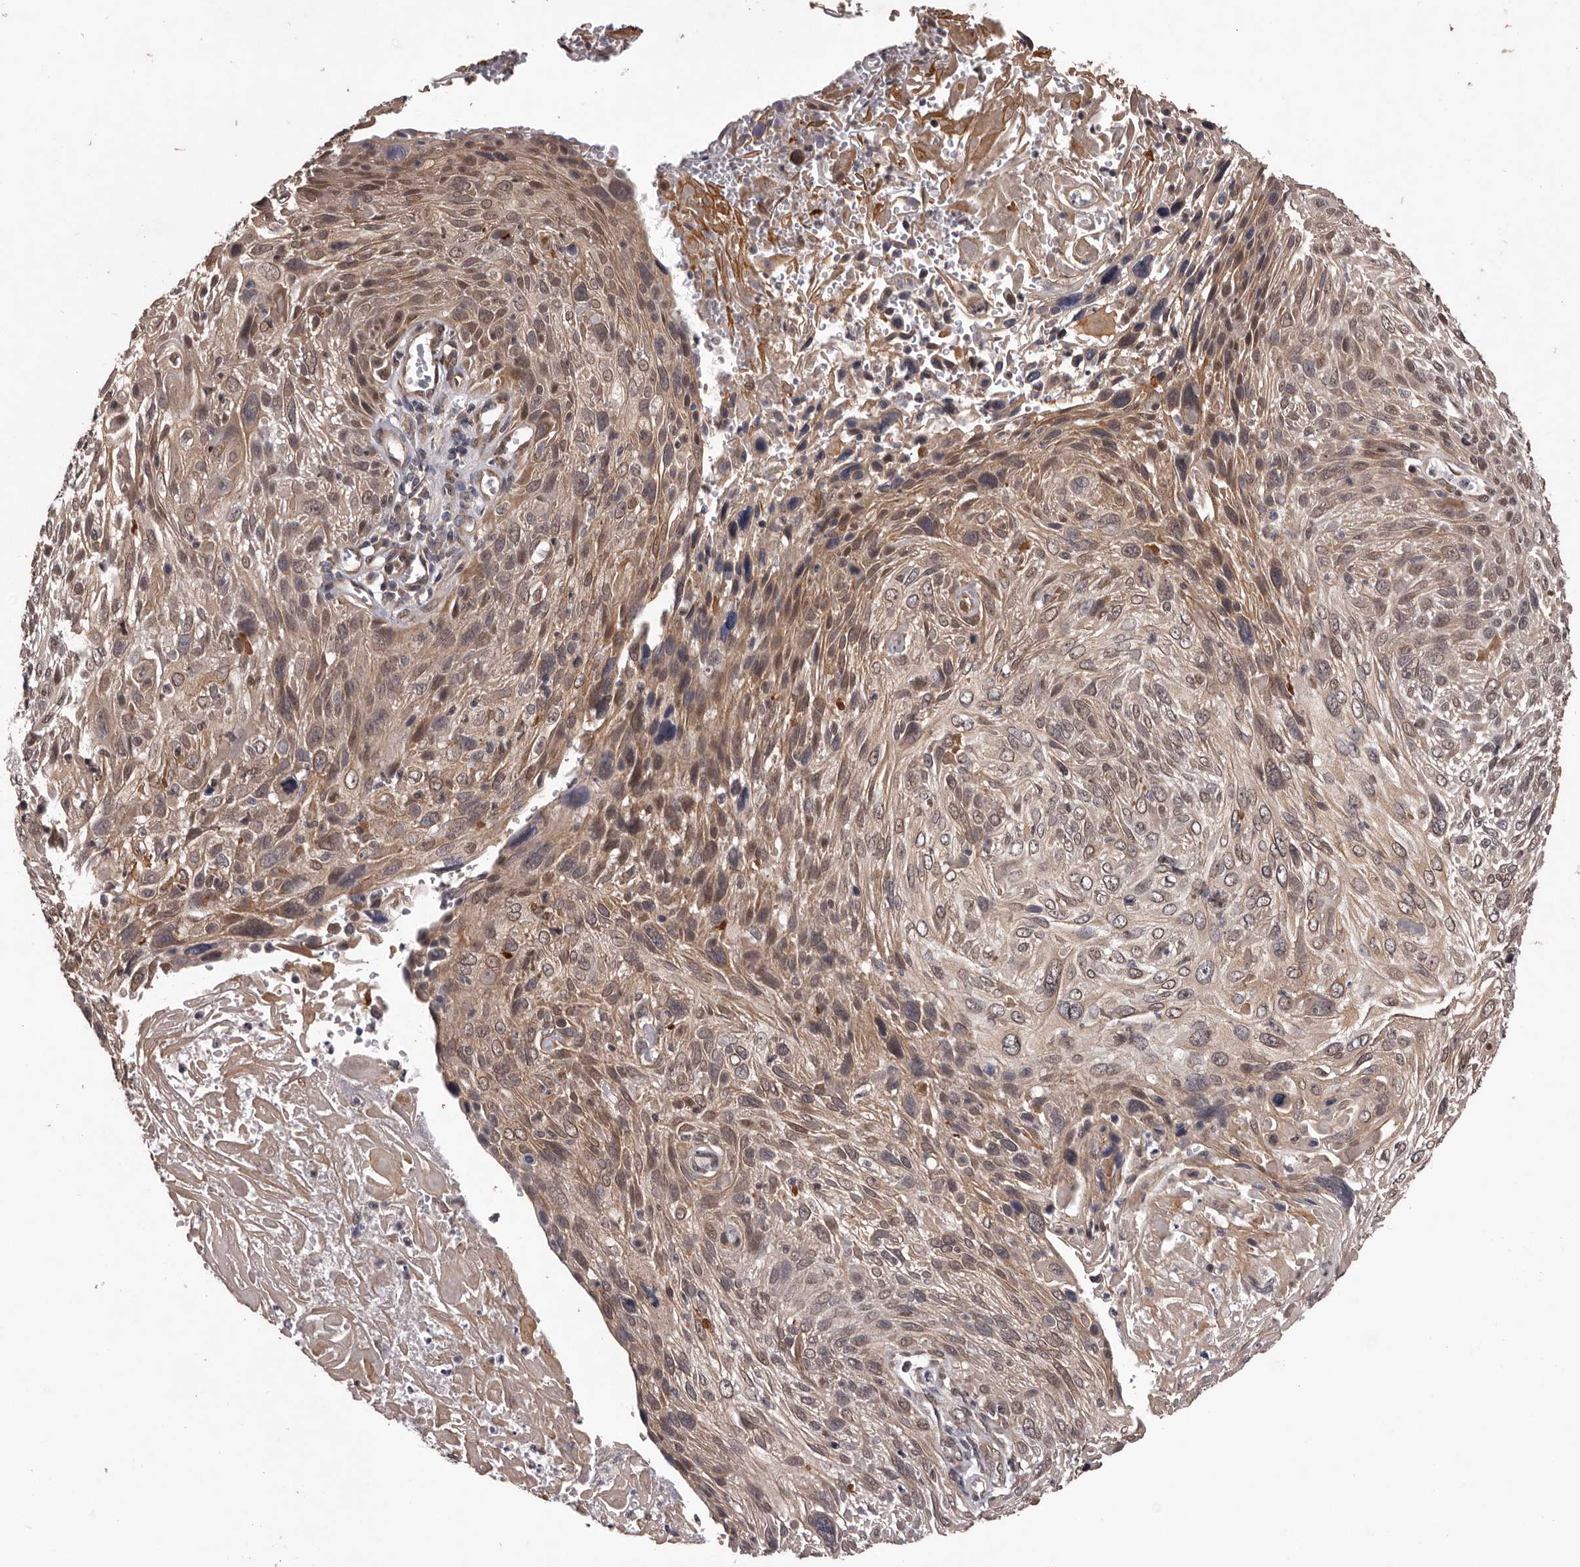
{"staining": {"intensity": "moderate", "quantity": "25%-75%", "location": "cytoplasmic/membranous,nuclear"}, "tissue": "cervical cancer", "cell_type": "Tumor cells", "image_type": "cancer", "snomed": [{"axis": "morphology", "description": "Squamous cell carcinoma, NOS"}, {"axis": "topography", "description": "Cervix"}], "caption": "Immunohistochemistry image of human squamous cell carcinoma (cervical) stained for a protein (brown), which displays medium levels of moderate cytoplasmic/membranous and nuclear staining in about 25%-75% of tumor cells.", "gene": "CELF3", "patient": {"sex": "female", "age": 51}}